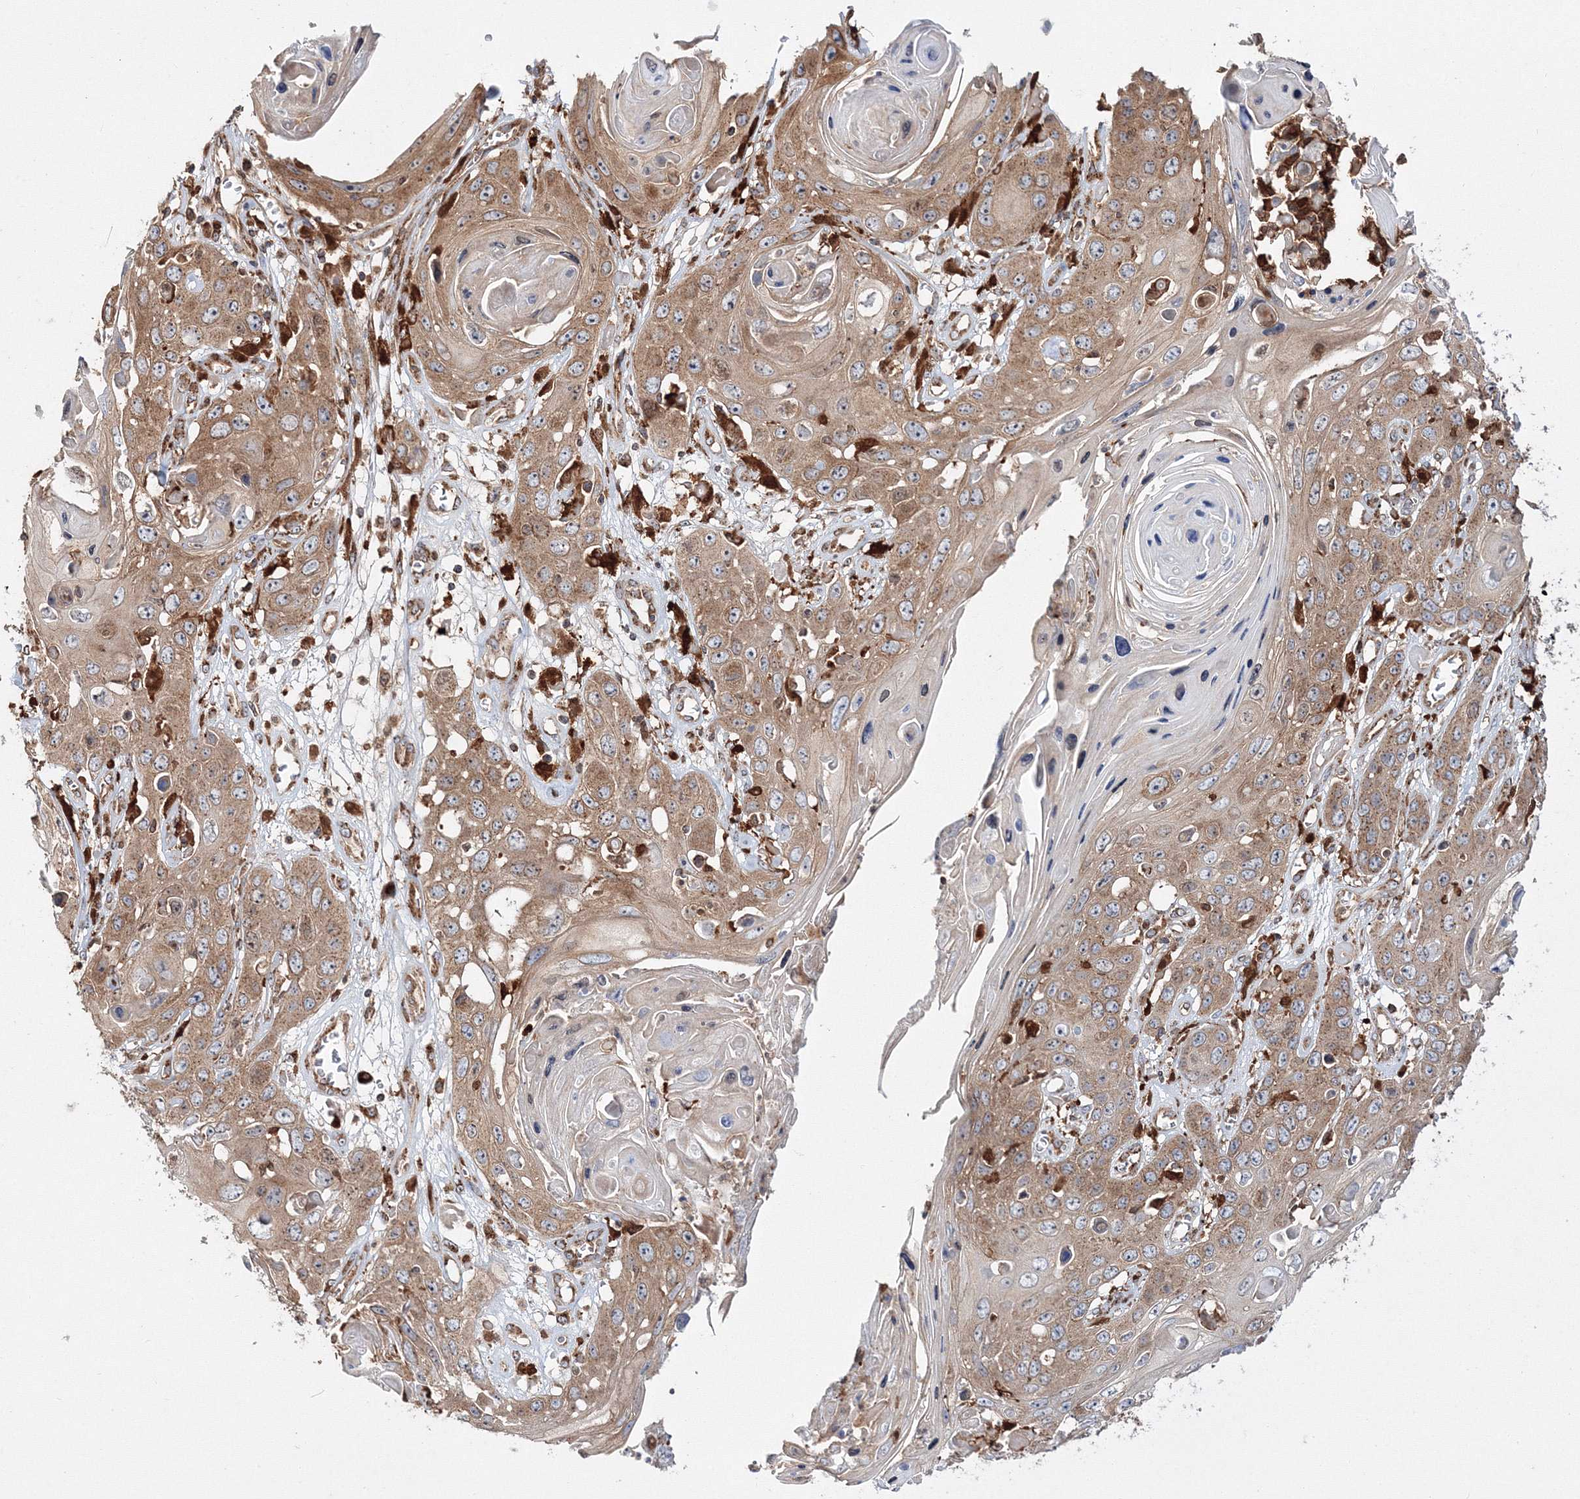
{"staining": {"intensity": "moderate", "quantity": ">75%", "location": "cytoplasmic/membranous"}, "tissue": "skin cancer", "cell_type": "Tumor cells", "image_type": "cancer", "snomed": [{"axis": "morphology", "description": "Squamous cell carcinoma, NOS"}, {"axis": "topography", "description": "Skin"}], "caption": "Skin squamous cell carcinoma stained with DAB (3,3'-diaminobenzidine) immunohistochemistry reveals medium levels of moderate cytoplasmic/membranous expression in approximately >75% of tumor cells.", "gene": "ARCN1", "patient": {"sex": "male", "age": 55}}